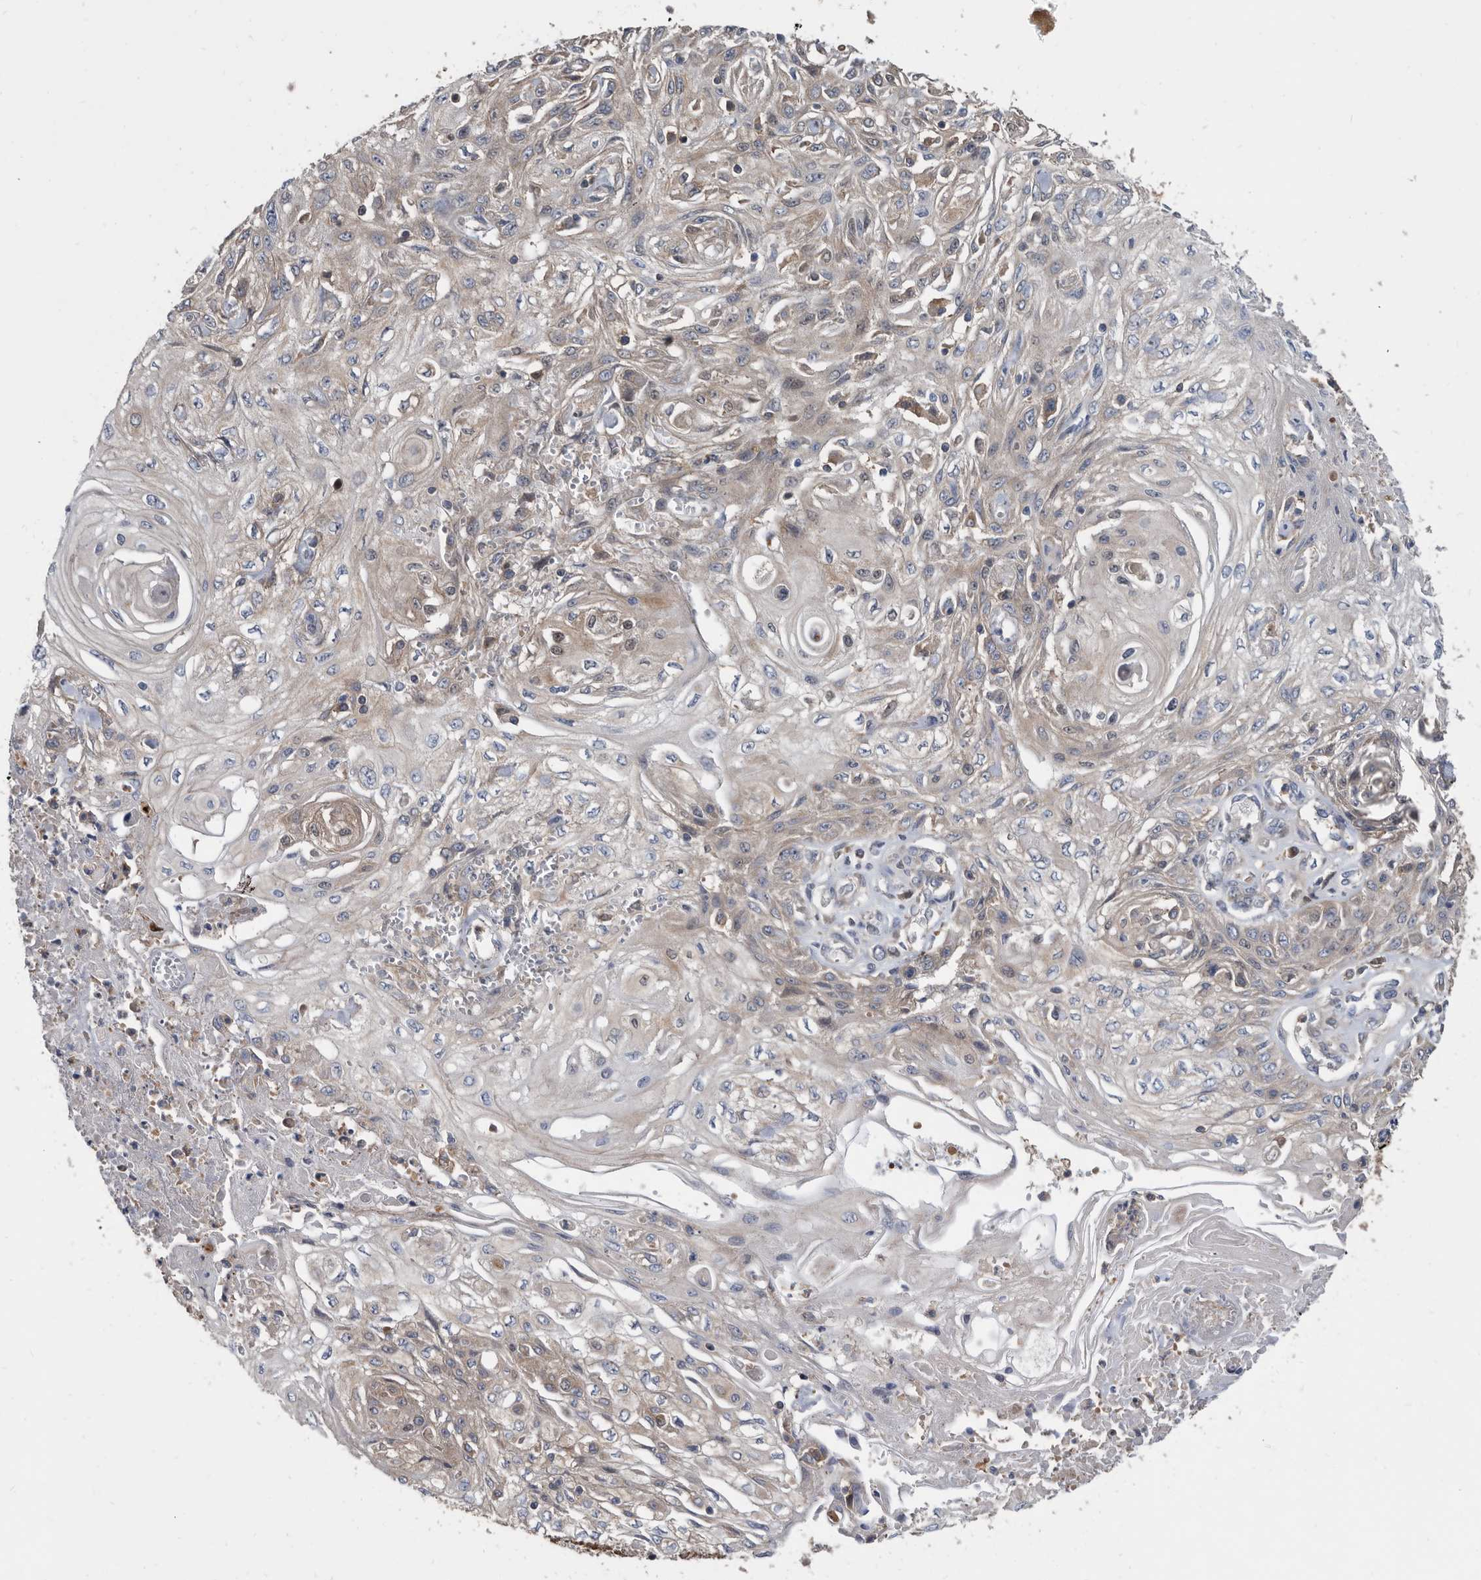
{"staining": {"intensity": "negative", "quantity": "none", "location": "none"}, "tissue": "skin cancer", "cell_type": "Tumor cells", "image_type": "cancer", "snomed": [{"axis": "morphology", "description": "Squamous cell carcinoma, NOS"}, {"axis": "morphology", "description": "Squamous cell carcinoma, metastatic, NOS"}, {"axis": "topography", "description": "Skin"}, {"axis": "topography", "description": "Lymph node"}], "caption": "High magnification brightfield microscopy of skin cancer stained with DAB (brown) and counterstained with hematoxylin (blue): tumor cells show no significant expression.", "gene": "APEH", "patient": {"sex": "male", "age": 75}}